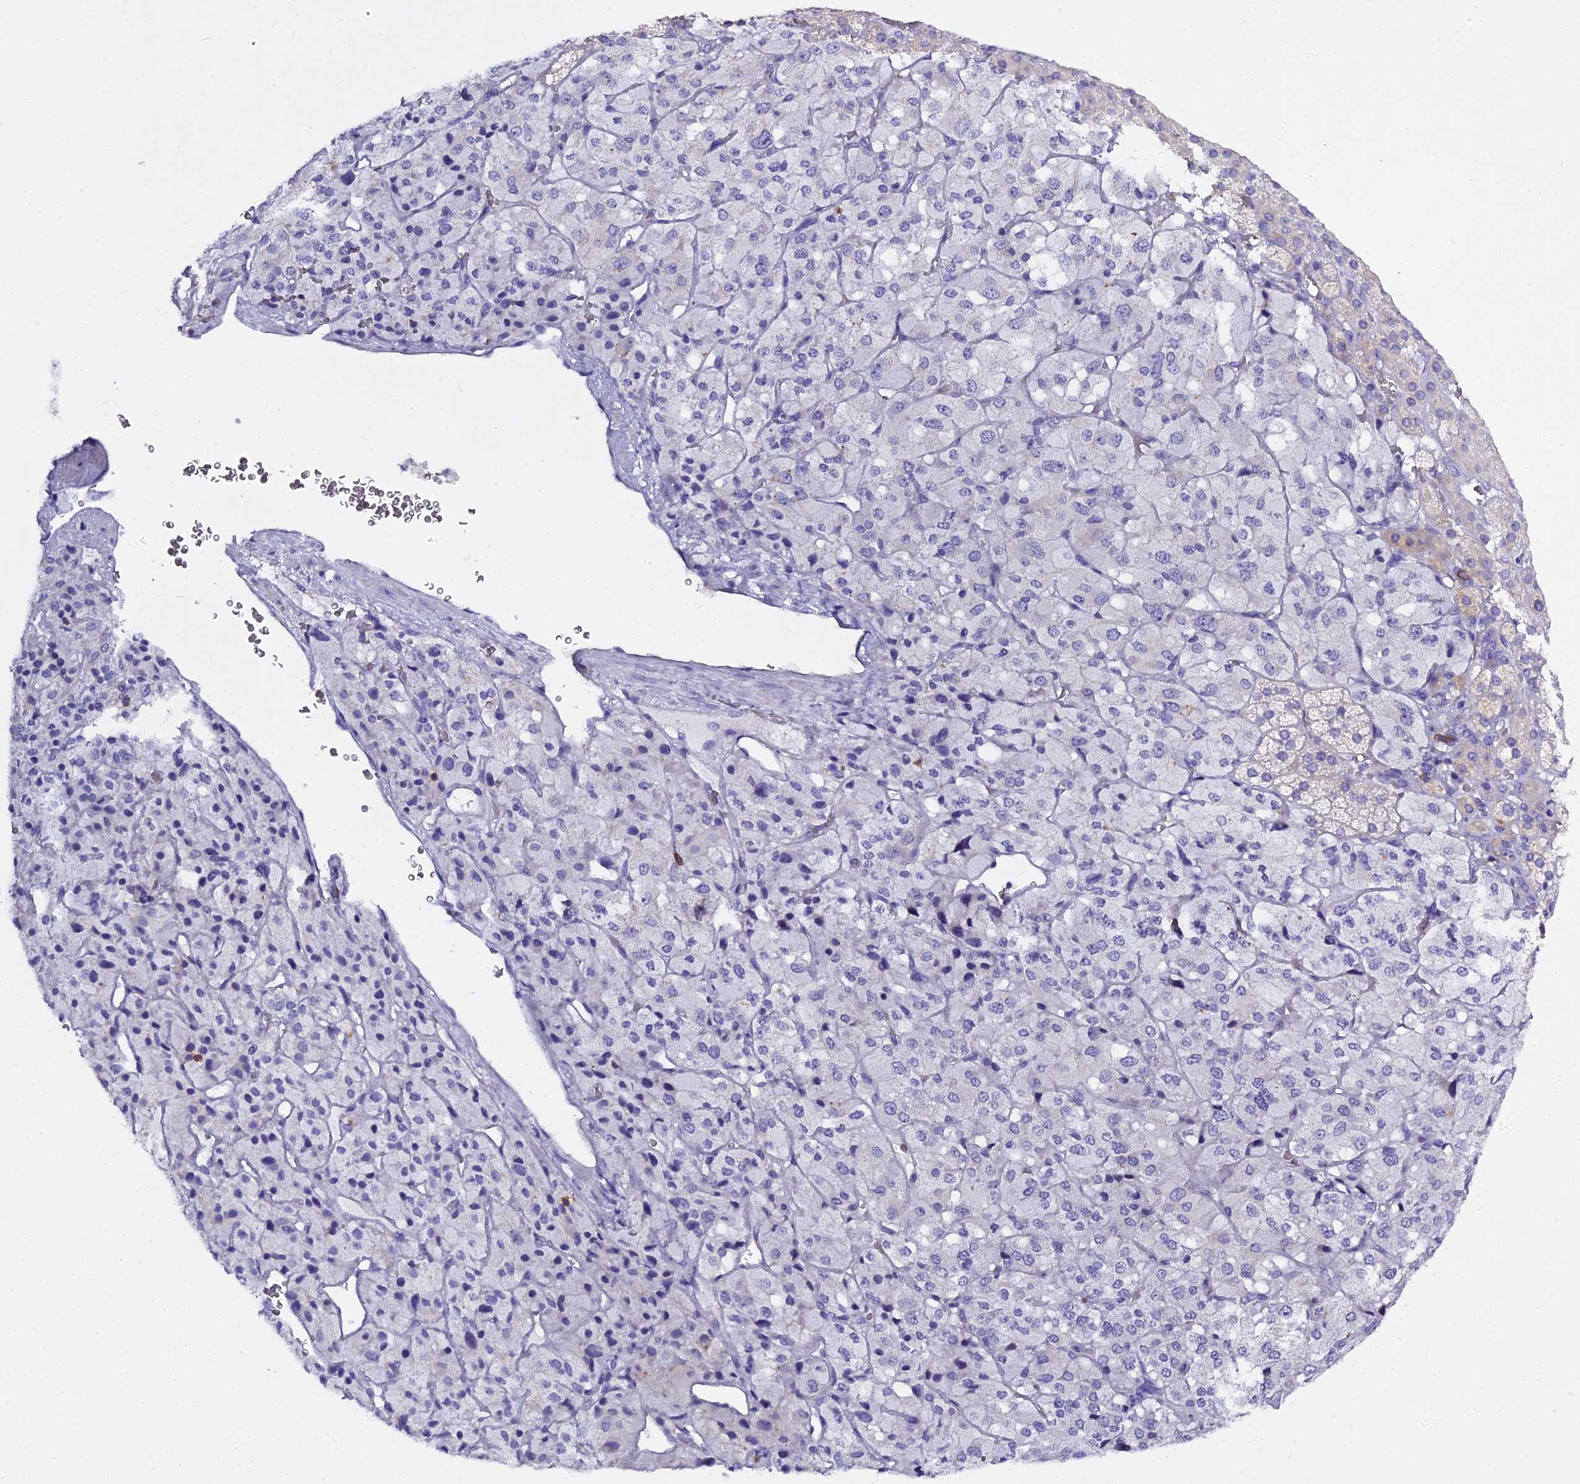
{"staining": {"intensity": "negative", "quantity": "none", "location": "none"}, "tissue": "adrenal gland", "cell_type": "Glandular cells", "image_type": "normal", "snomed": [{"axis": "morphology", "description": "Normal tissue, NOS"}, {"axis": "topography", "description": "Adrenal gland"}], "caption": "Glandular cells show no significant staining in normal adrenal gland.", "gene": "CD5", "patient": {"sex": "female", "age": 44}}